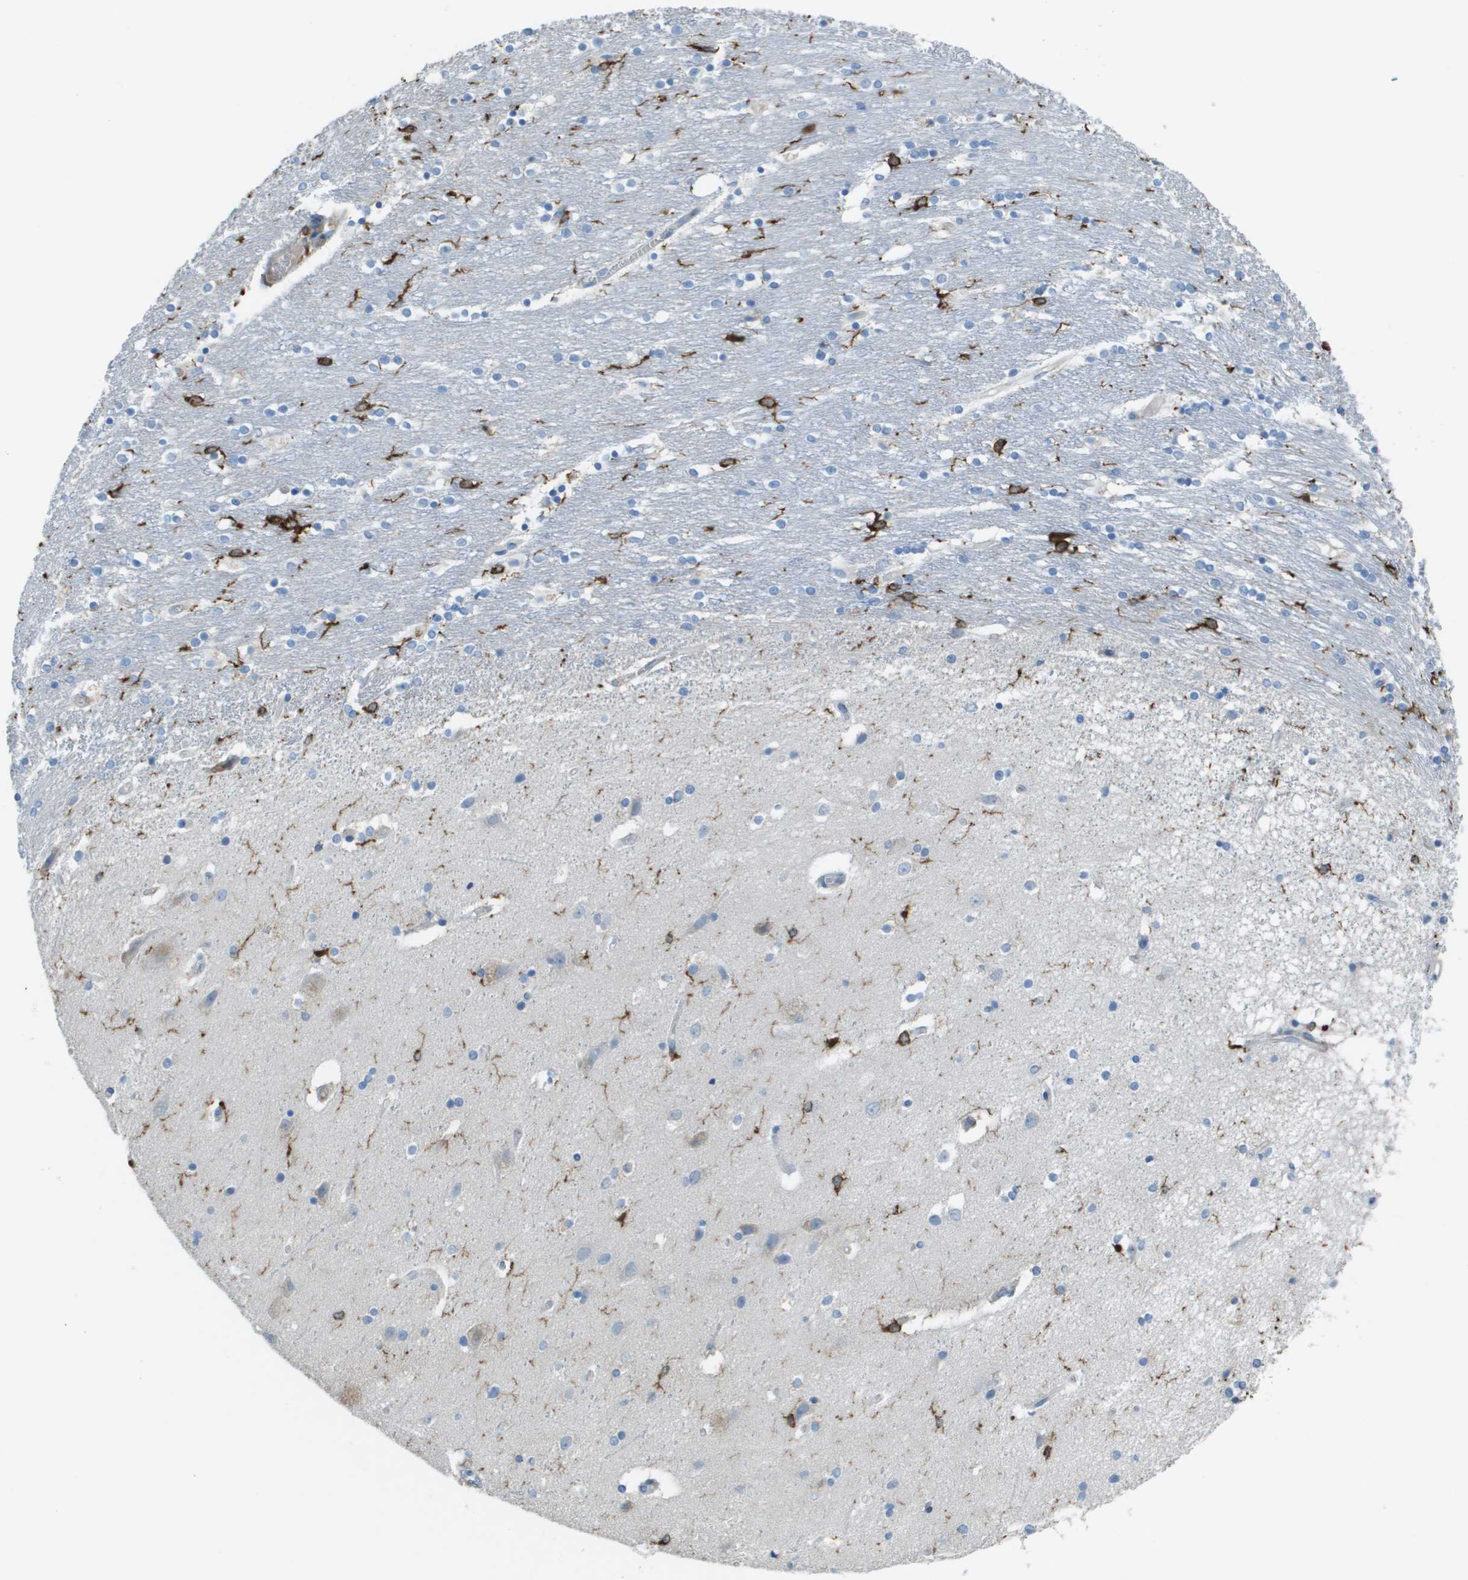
{"staining": {"intensity": "strong", "quantity": "25%-75%", "location": "cytoplasmic/membranous"}, "tissue": "caudate", "cell_type": "Glial cells", "image_type": "normal", "snomed": [{"axis": "morphology", "description": "Normal tissue, NOS"}, {"axis": "topography", "description": "Lateral ventricle wall"}], "caption": "Caudate stained with DAB IHC displays high levels of strong cytoplasmic/membranous positivity in about 25%-75% of glial cells.", "gene": "APBB1IP", "patient": {"sex": "female", "age": 54}}